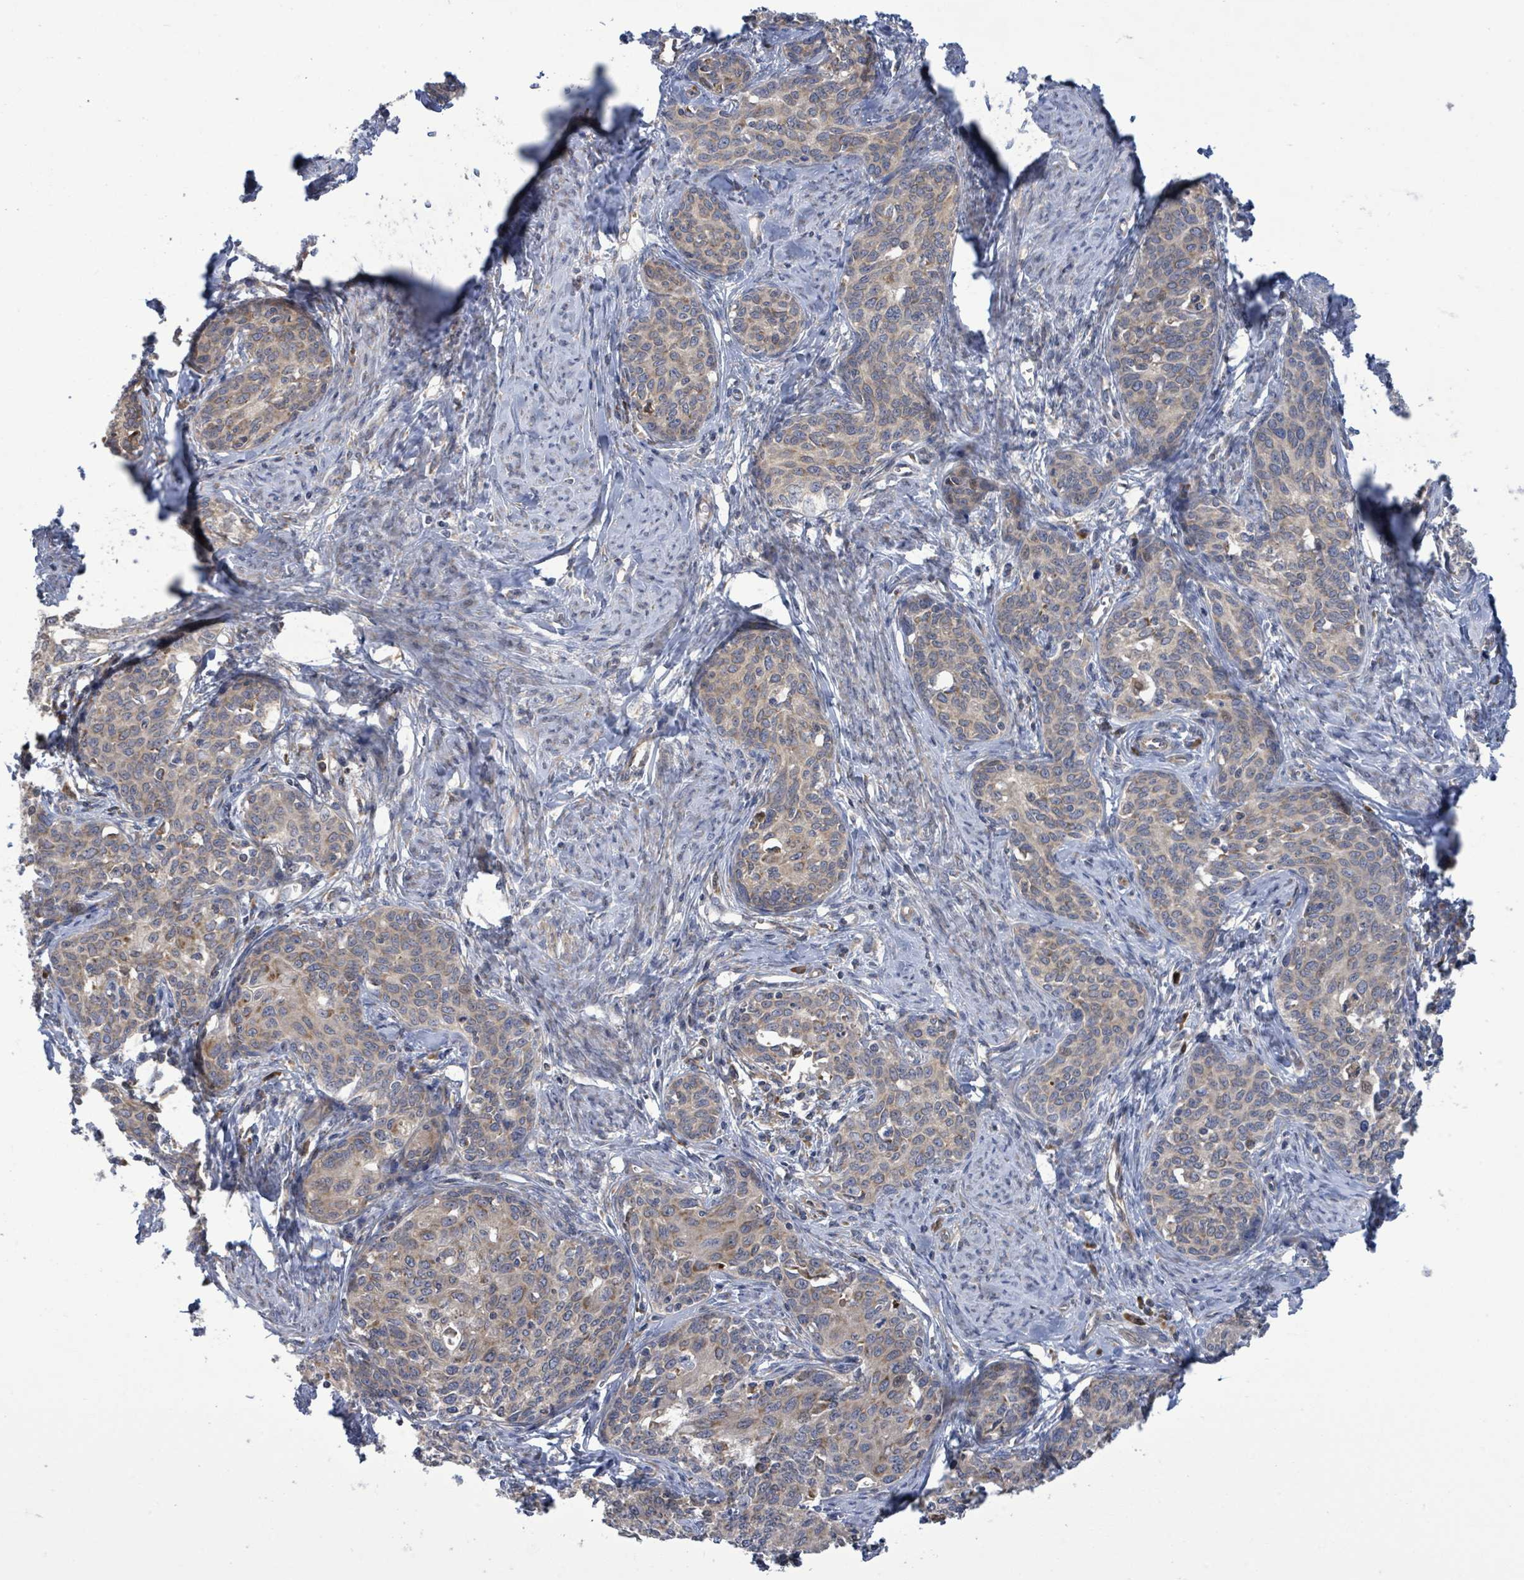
{"staining": {"intensity": "weak", "quantity": "<25%", "location": "cytoplasmic/membranous"}, "tissue": "cervical cancer", "cell_type": "Tumor cells", "image_type": "cancer", "snomed": [{"axis": "morphology", "description": "Squamous cell carcinoma, NOS"}, {"axis": "morphology", "description": "Adenocarcinoma, NOS"}, {"axis": "topography", "description": "Cervix"}], "caption": "High power microscopy histopathology image of an immunohistochemistry (IHC) micrograph of cervical cancer (adenocarcinoma), revealing no significant staining in tumor cells.", "gene": "NOMO1", "patient": {"sex": "female", "age": 52}}